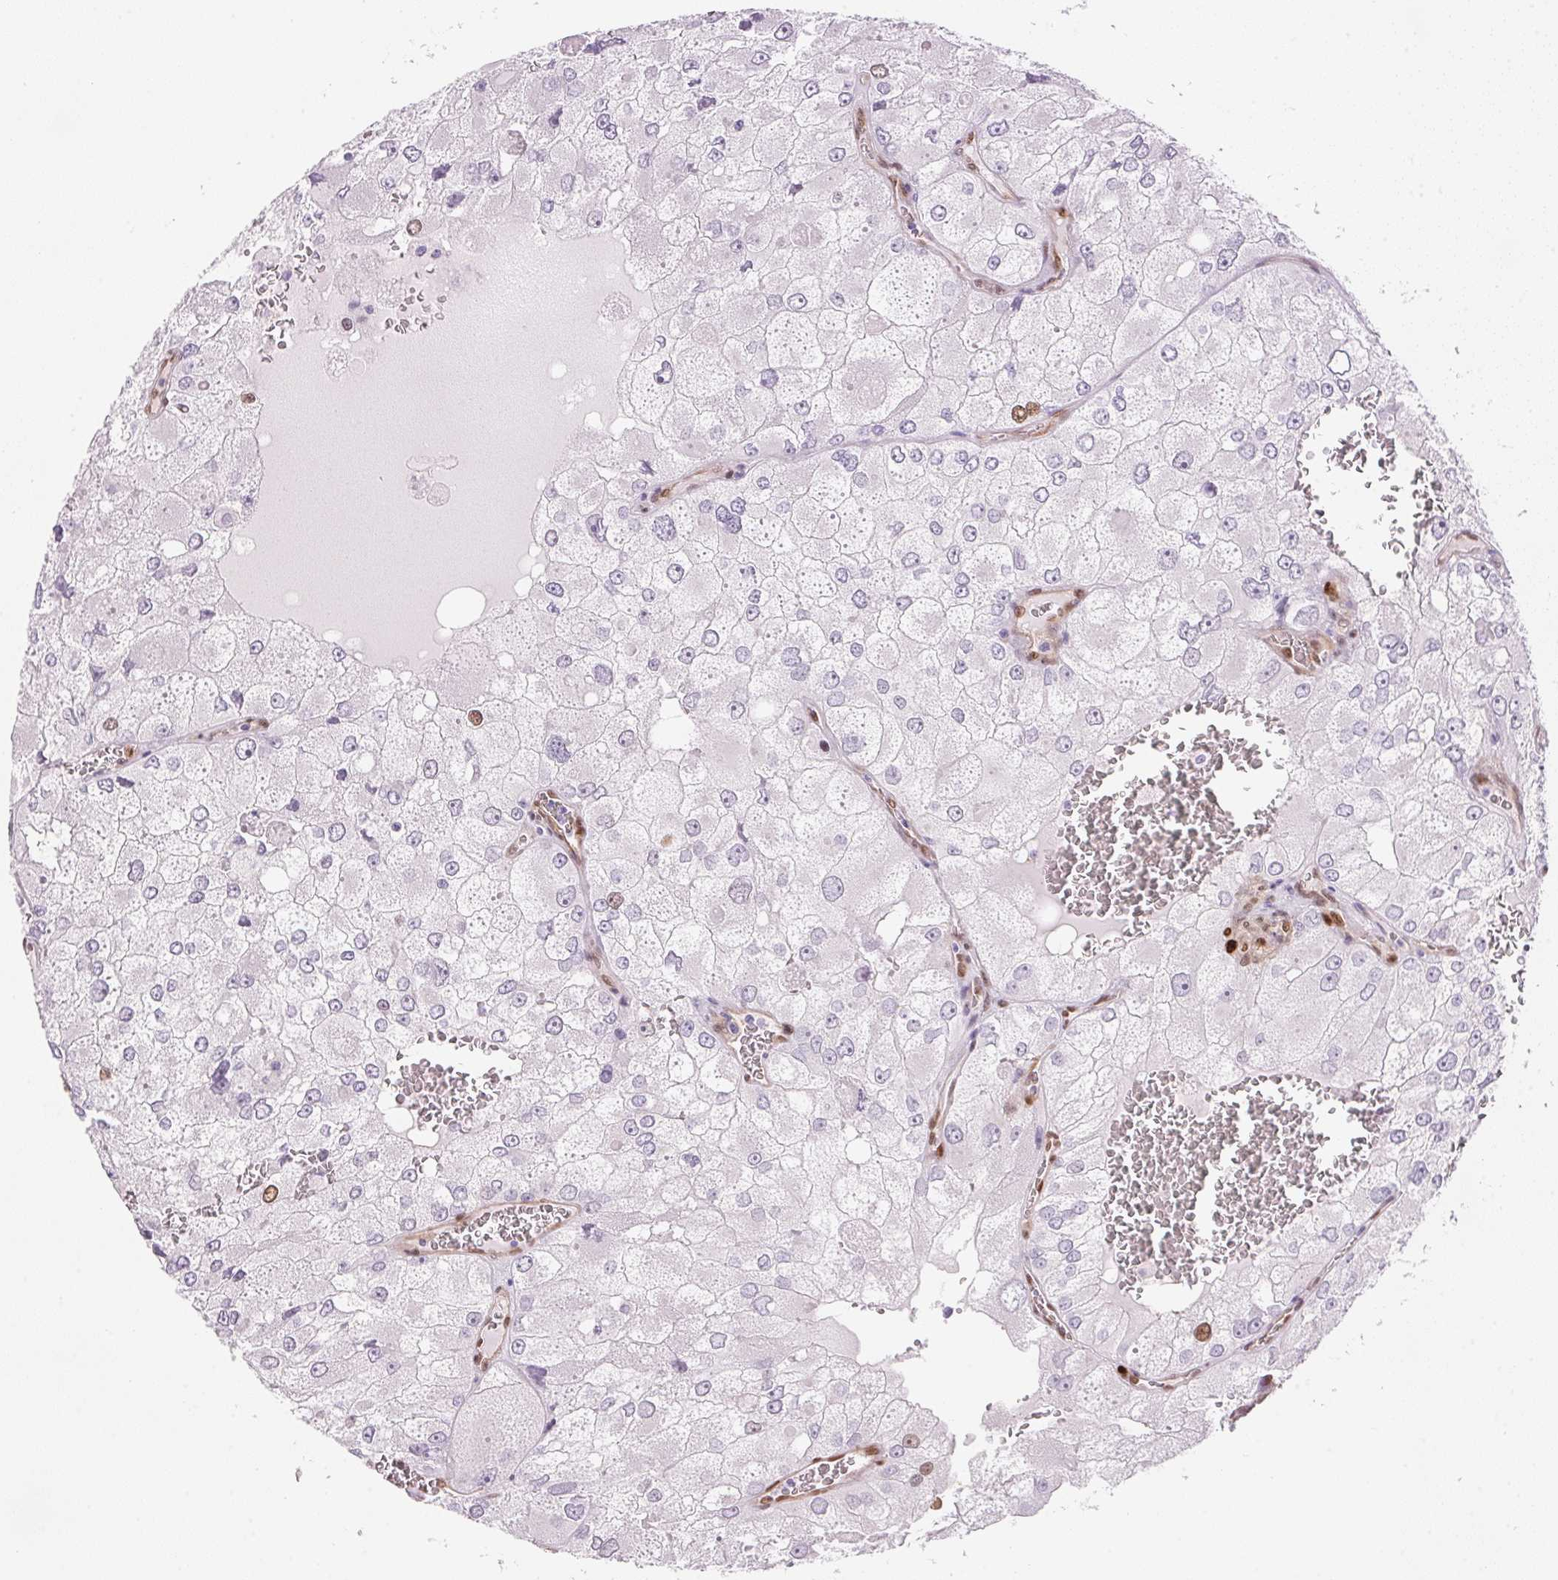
{"staining": {"intensity": "negative", "quantity": "none", "location": "none"}, "tissue": "renal cancer", "cell_type": "Tumor cells", "image_type": "cancer", "snomed": [{"axis": "morphology", "description": "Adenocarcinoma, NOS"}, {"axis": "topography", "description": "Kidney"}], "caption": "Human renal cancer (adenocarcinoma) stained for a protein using immunohistochemistry reveals no expression in tumor cells.", "gene": "SMTN", "patient": {"sex": "female", "age": 70}}